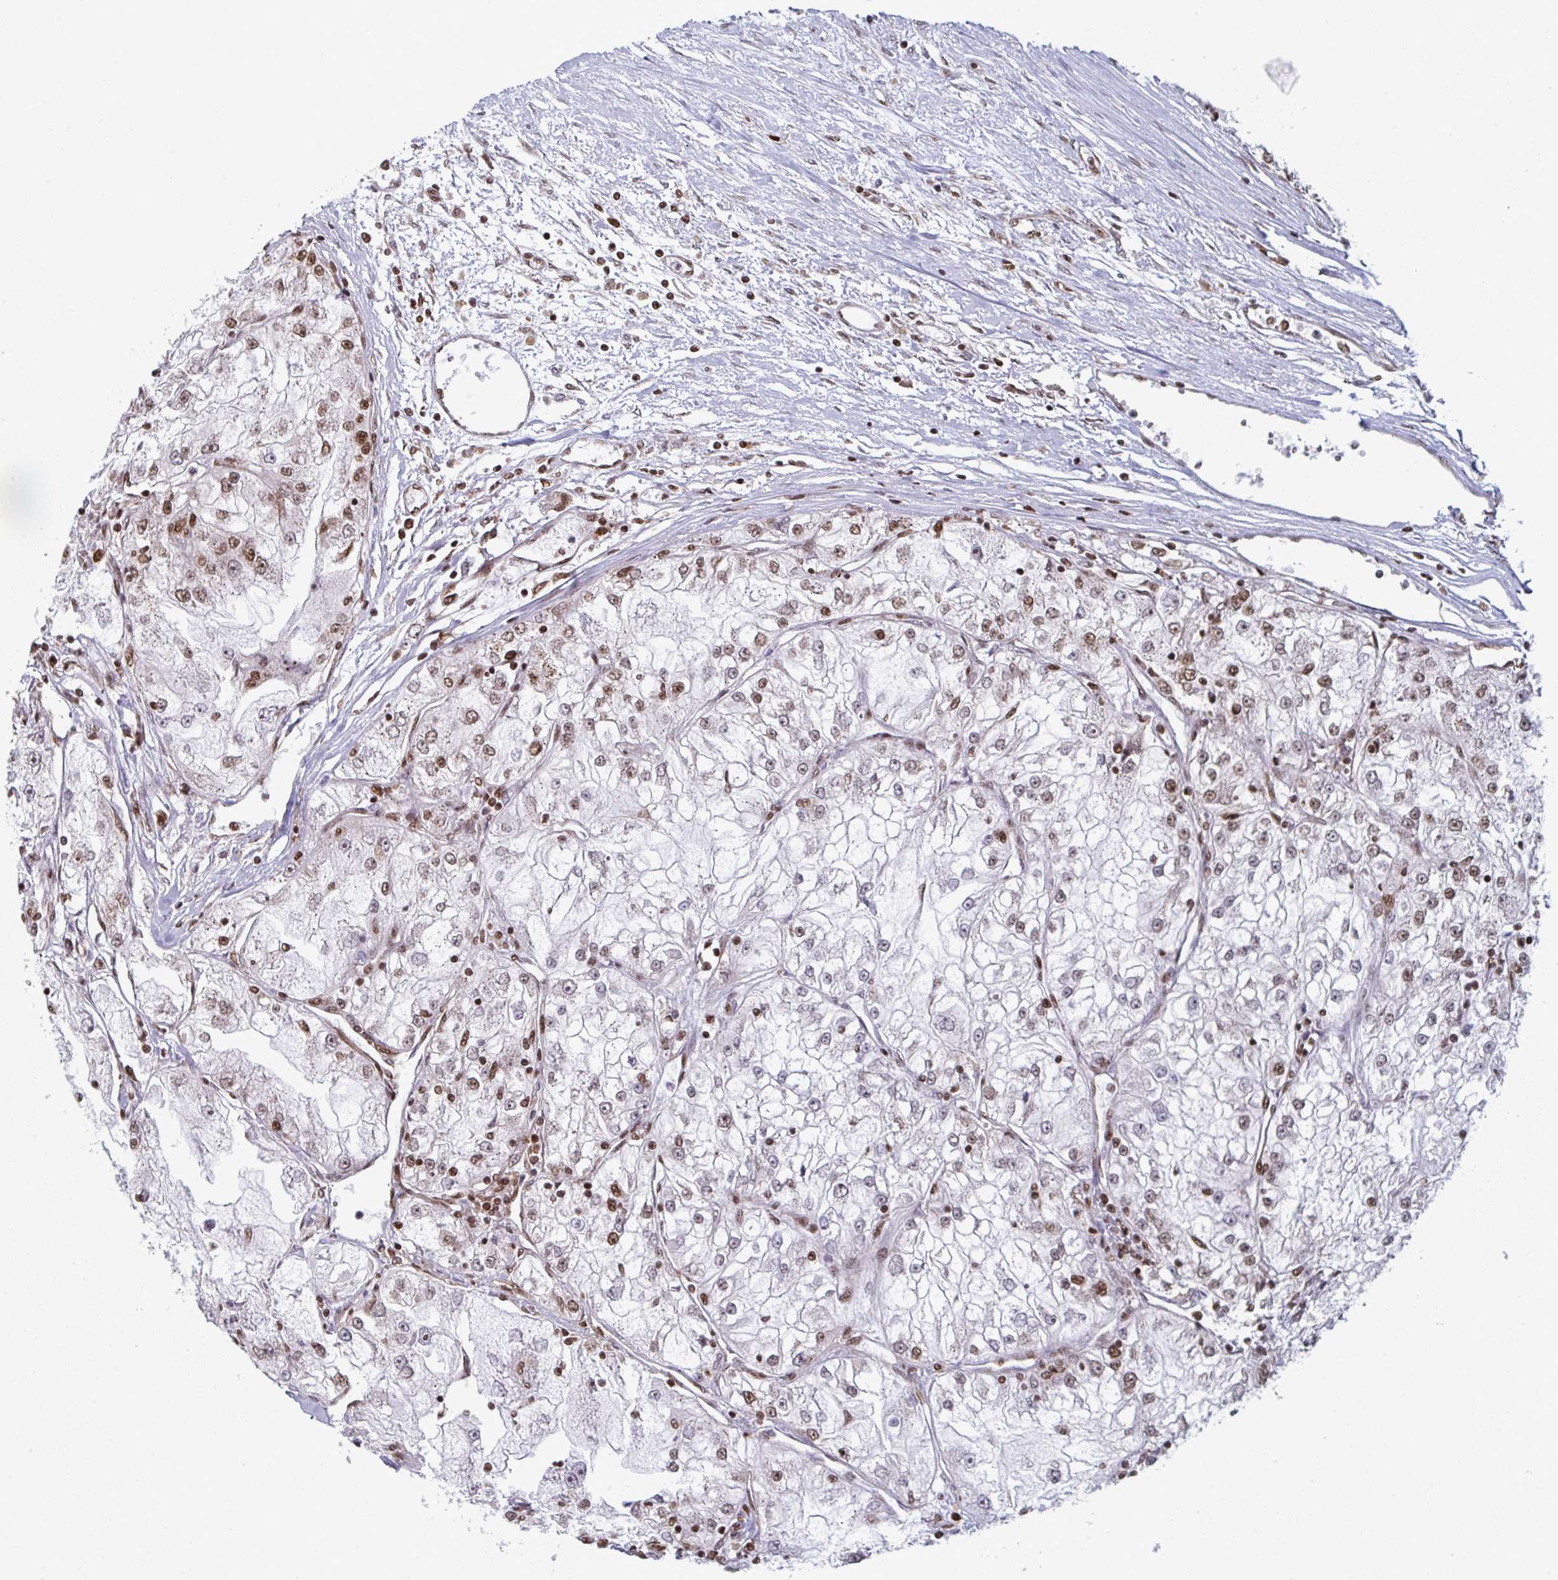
{"staining": {"intensity": "moderate", "quantity": "25%-75%", "location": "nuclear"}, "tissue": "renal cancer", "cell_type": "Tumor cells", "image_type": "cancer", "snomed": [{"axis": "morphology", "description": "Adenocarcinoma, NOS"}, {"axis": "topography", "description": "Kidney"}], "caption": "Immunohistochemical staining of human renal cancer demonstrates medium levels of moderate nuclear protein staining in about 25%-75% of tumor cells.", "gene": "GAR1", "patient": {"sex": "female", "age": 72}}